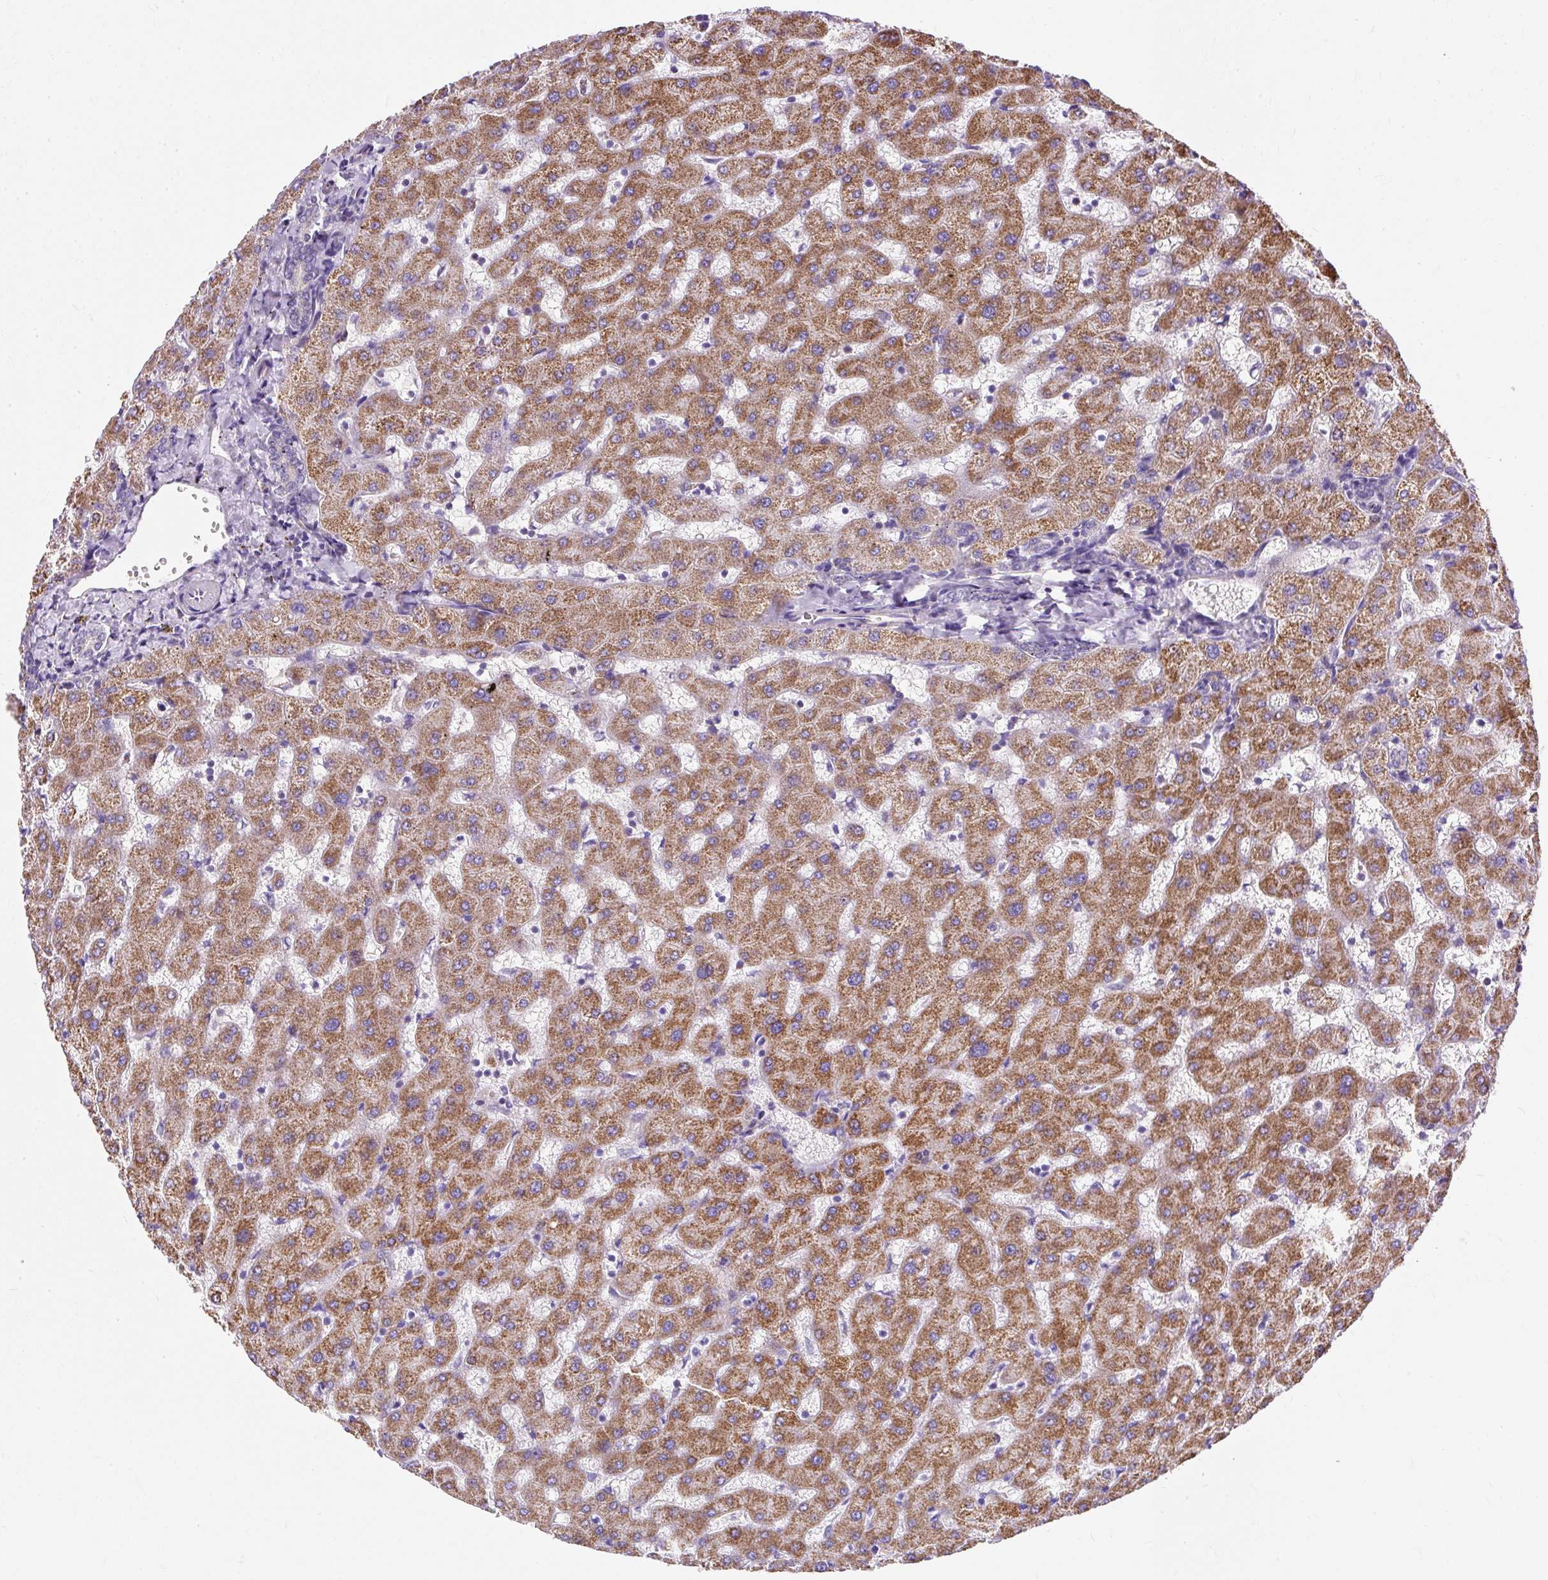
{"staining": {"intensity": "moderate", "quantity": "<25%", "location": "cytoplasmic/membranous"}, "tissue": "liver", "cell_type": "Cholangiocytes", "image_type": "normal", "snomed": [{"axis": "morphology", "description": "Normal tissue, NOS"}, {"axis": "topography", "description": "Liver"}], "caption": "Immunohistochemistry micrograph of normal human liver stained for a protein (brown), which demonstrates low levels of moderate cytoplasmic/membranous expression in approximately <25% of cholangiocytes.", "gene": "CEP290", "patient": {"sex": "female", "age": 63}}